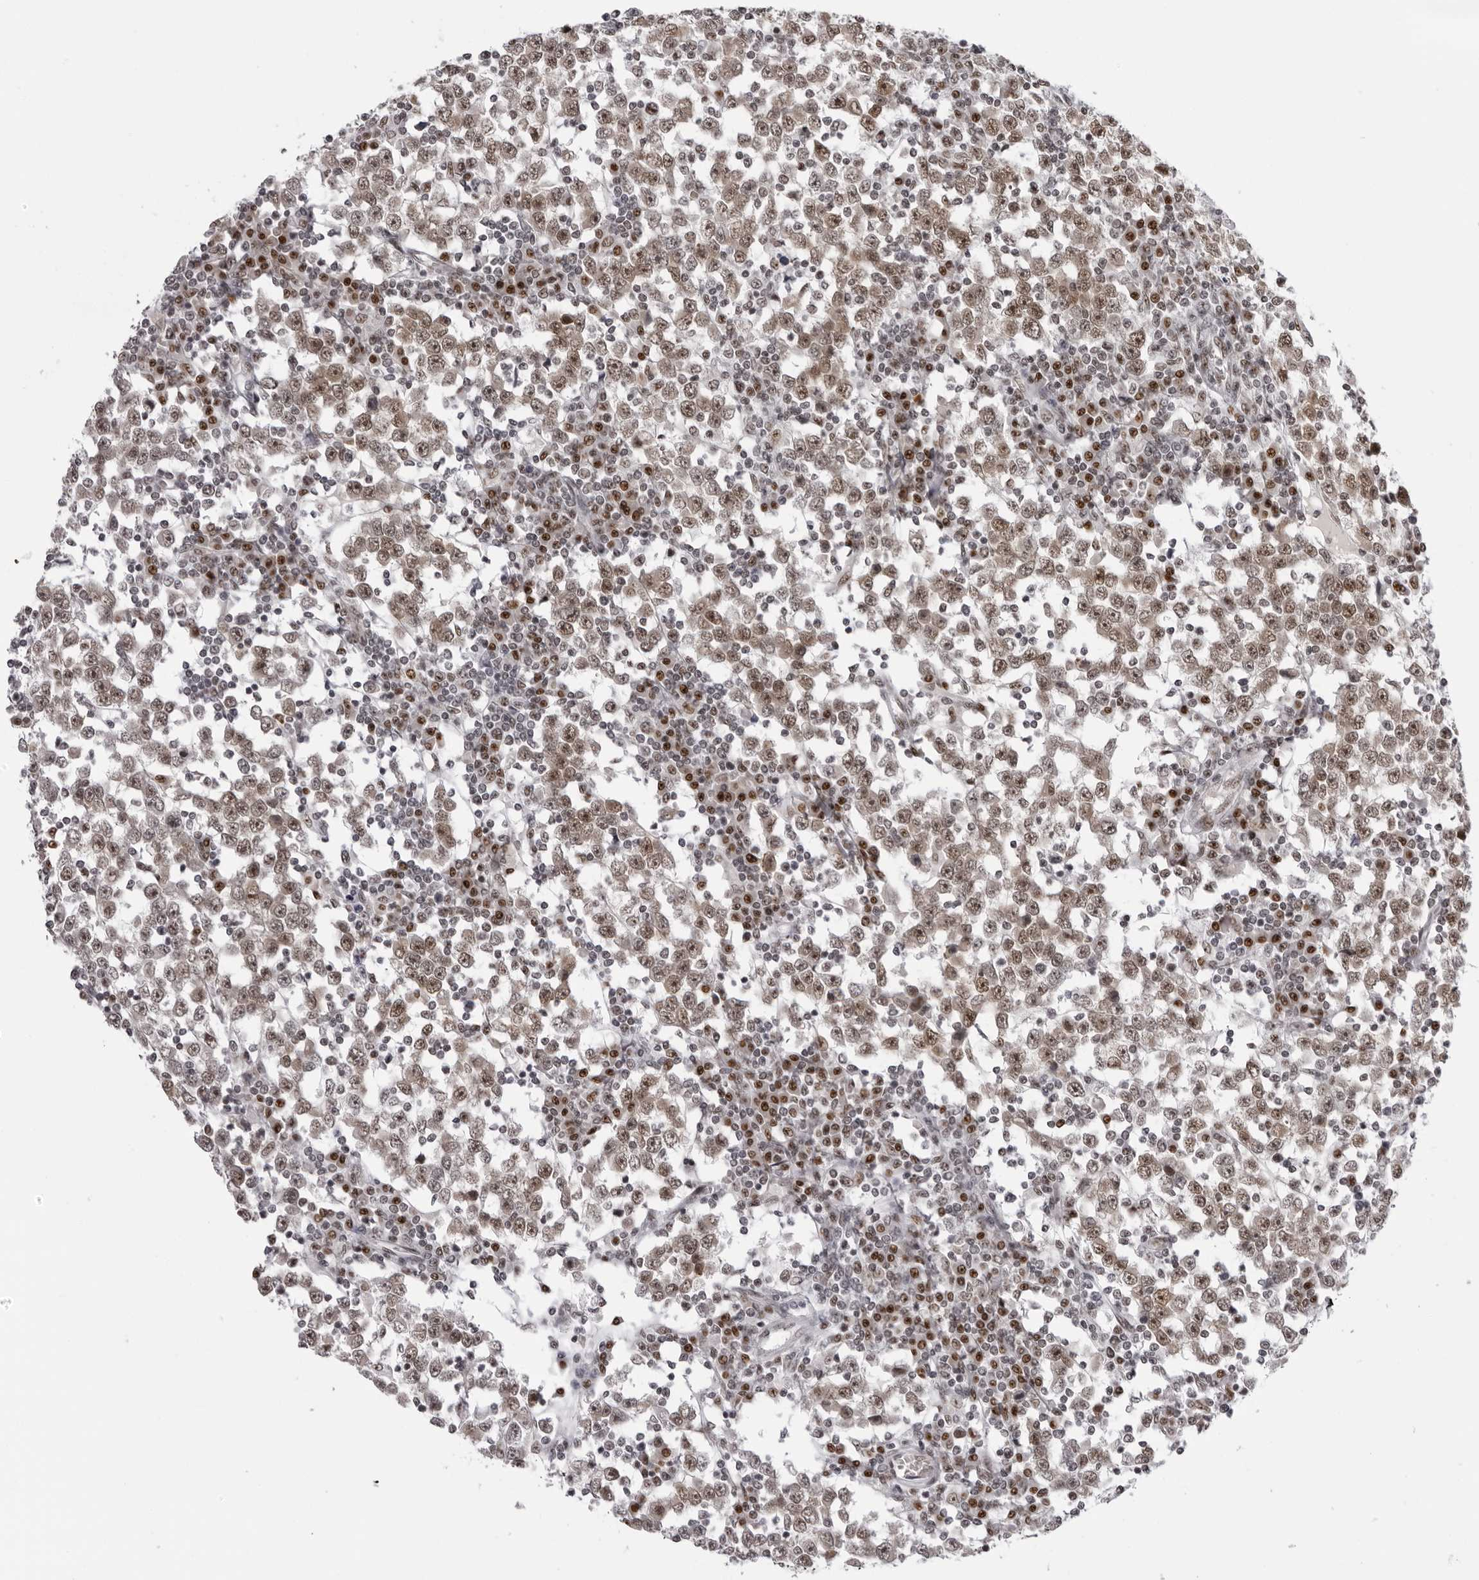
{"staining": {"intensity": "moderate", "quantity": ">75%", "location": "nuclear"}, "tissue": "testis cancer", "cell_type": "Tumor cells", "image_type": "cancer", "snomed": [{"axis": "morphology", "description": "Seminoma, NOS"}, {"axis": "topography", "description": "Testis"}], "caption": "Immunohistochemical staining of human testis cancer (seminoma) shows medium levels of moderate nuclear positivity in approximately >75% of tumor cells.", "gene": "HEXIM2", "patient": {"sex": "male", "age": 65}}